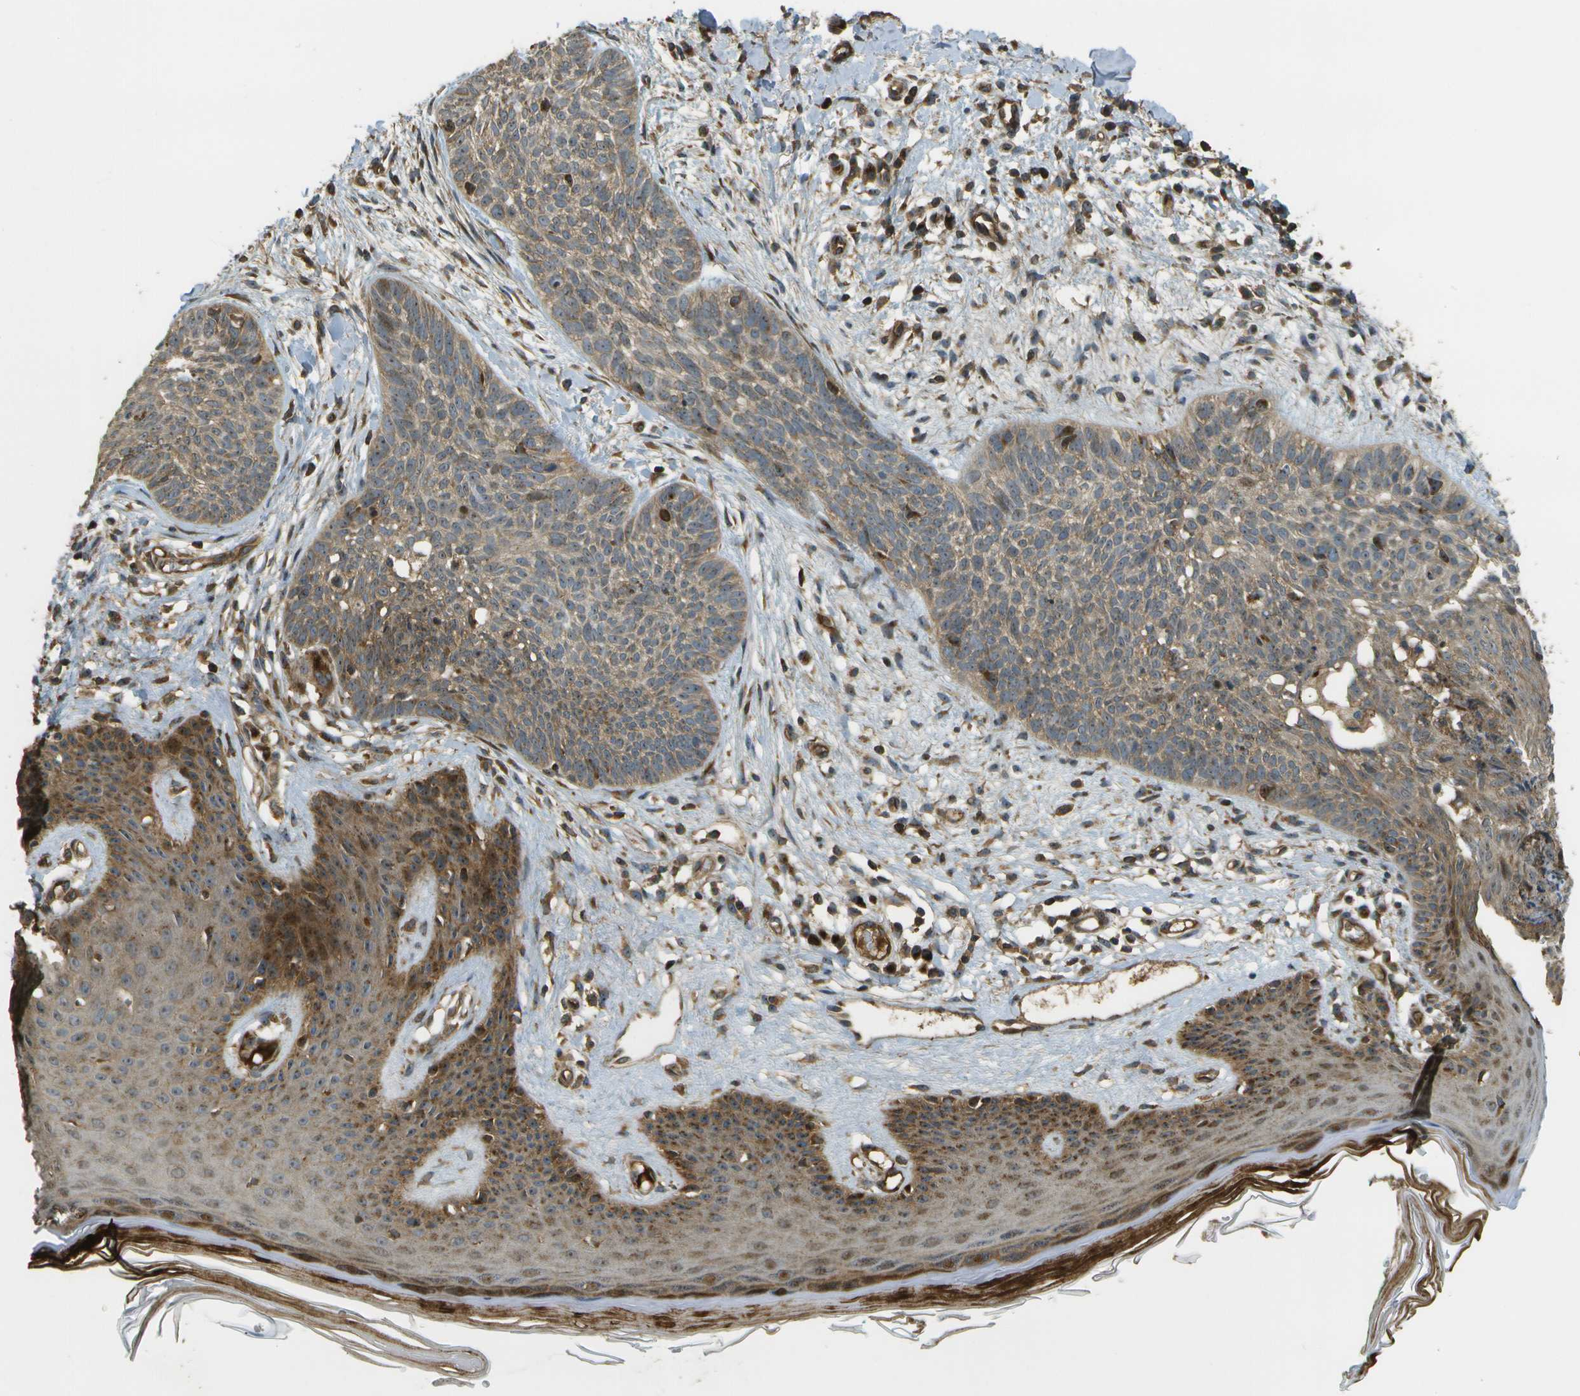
{"staining": {"intensity": "moderate", "quantity": ">75%", "location": "cytoplasmic/membranous,nuclear"}, "tissue": "skin cancer", "cell_type": "Tumor cells", "image_type": "cancer", "snomed": [{"axis": "morphology", "description": "Basal cell carcinoma"}, {"axis": "topography", "description": "Skin"}], "caption": "This histopathology image reveals skin cancer stained with immunohistochemistry (IHC) to label a protein in brown. The cytoplasmic/membranous and nuclear of tumor cells show moderate positivity for the protein. Nuclei are counter-stained blue.", "gene": "LRP12", "patient": {"sex": "female", "age": 59}}